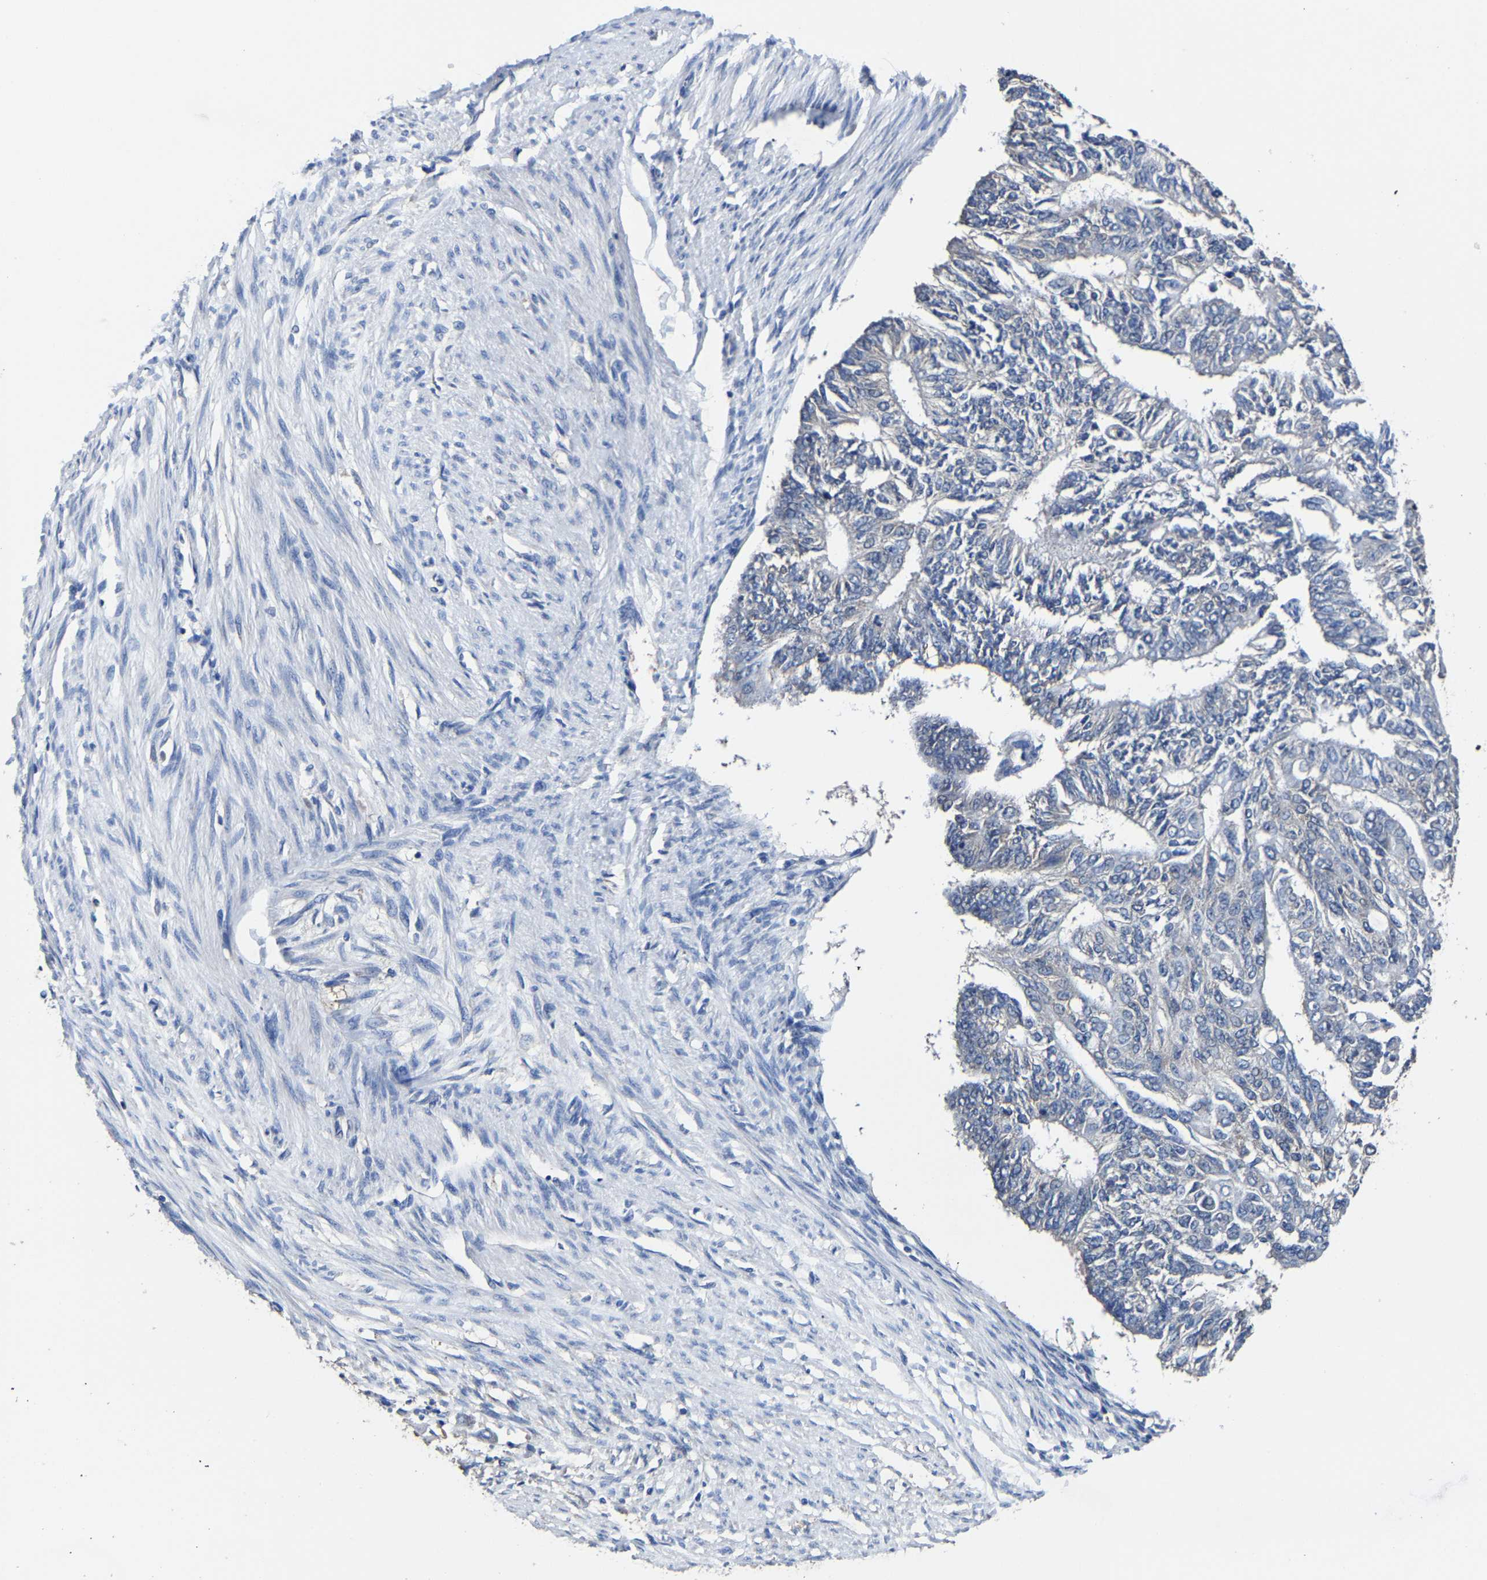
{"staining": {"intensity": "negative", "quantity": "none", "location": "none"}, "tissue": "endometrial cancer", "cell_type": "Tumor cells", "image_type": "cancer", "snomed": [{"axis": "morphology", "description": "Adenocarcinoma, NOS"}, {"axis": "topography", "description": "Endometrium"}], "caption": "Immunohistochemical staining of endometrial adenocarcinoma exhibits no significant expression in tumor cells. Brightfield microscopy of immunohistochemistry (IHC) stained with DAB (brown) and hematoxylin (blue), captured at high magnification.", "gene": "EBAG9", "patient": {"sex": "female", "age": 32}}